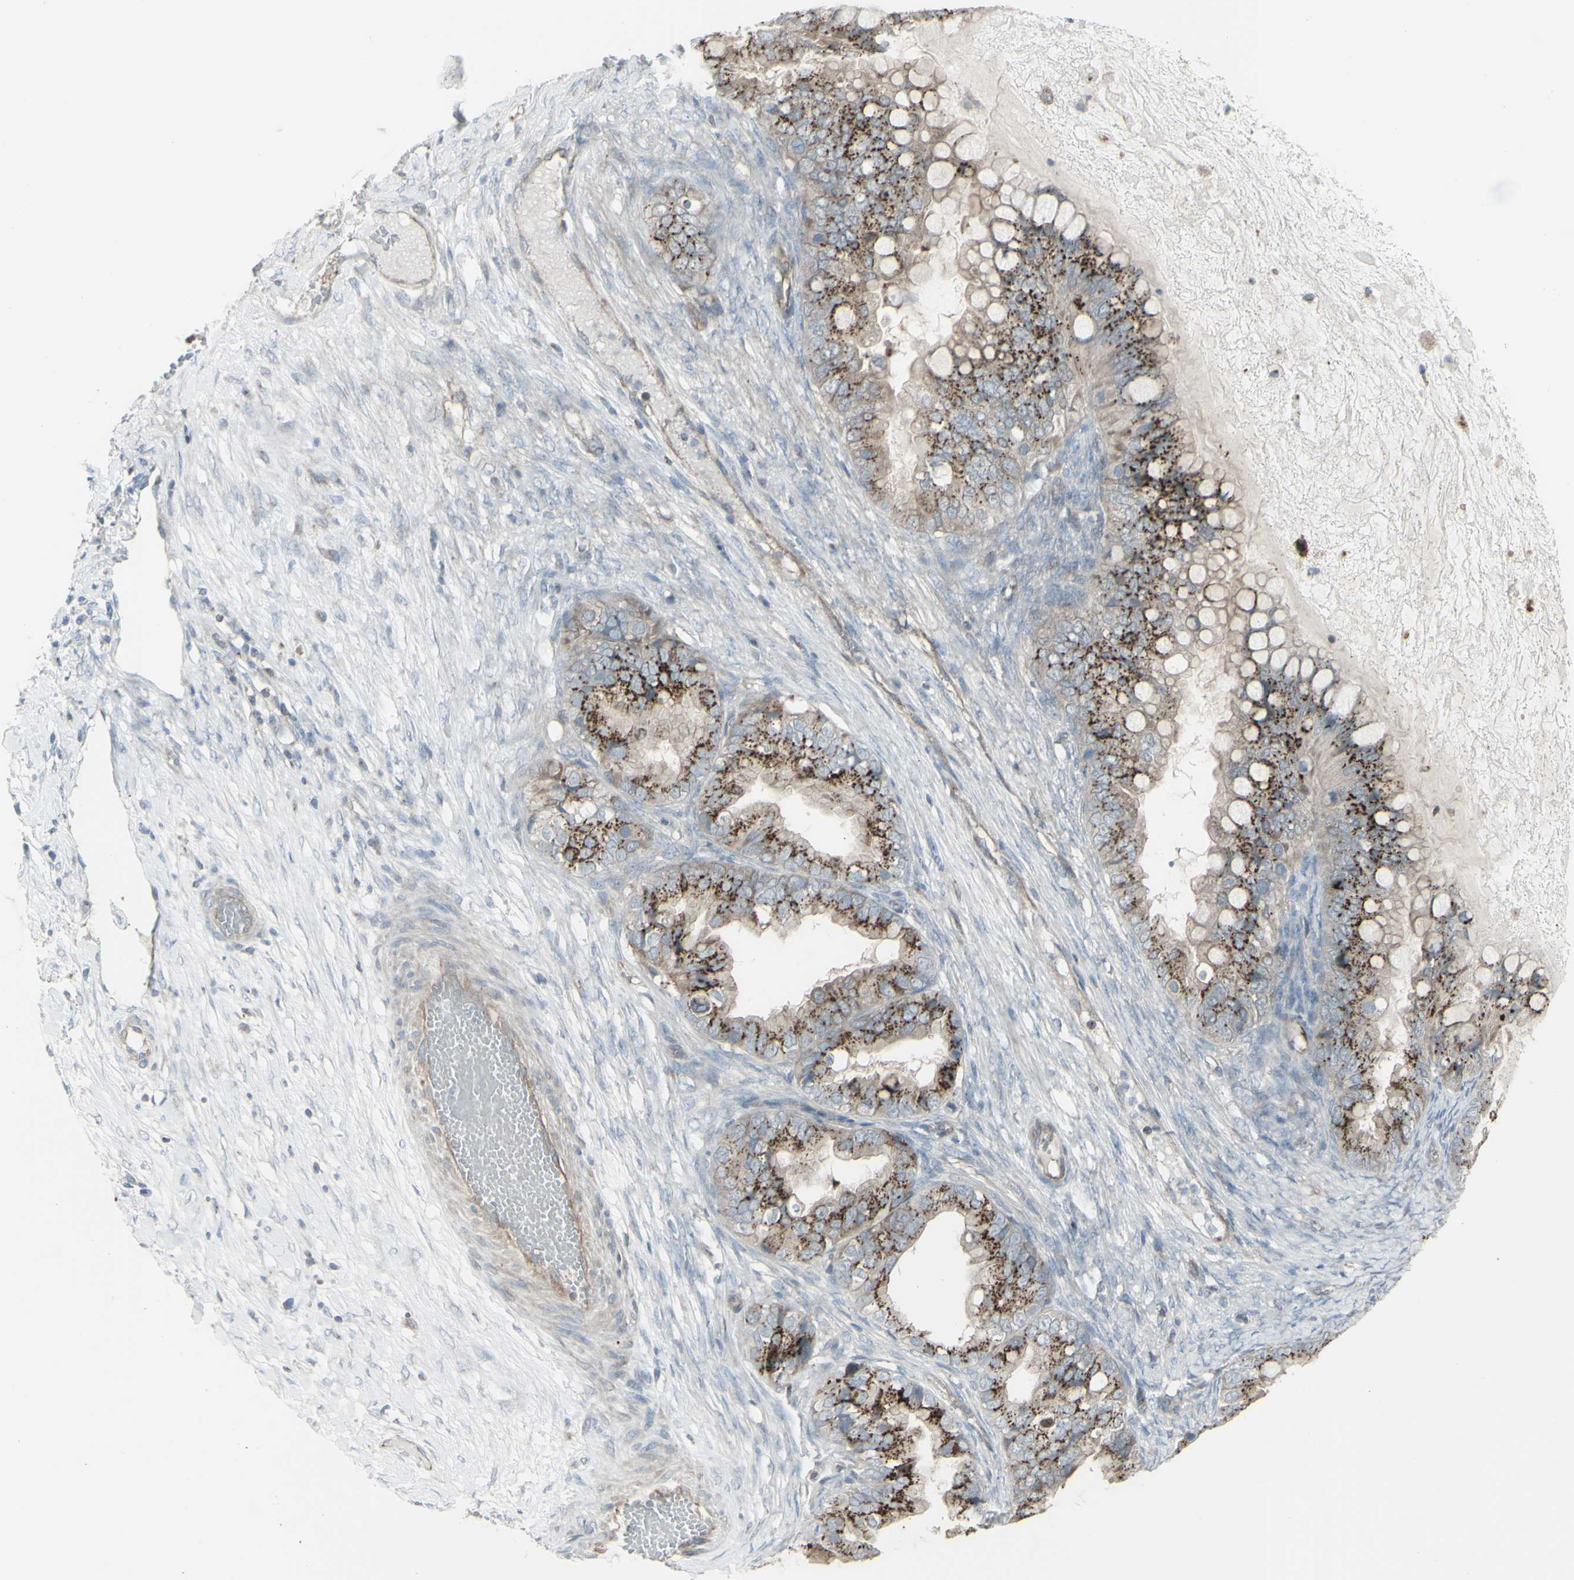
{"staining": {"intensity": "strong", "quantity": ">75%", "location": "cytoplasmic/membranous"}, "tissue": "ovarian cancer", "cell_type": "Tumor cells", "image_type": "cancer", "snomed": [{"axis": "morphology", "description": "Cystadenocarcinoma, mucinous, NOS"}, {"axis": "topography", "description": "Ovary"}], "caption": "Human mucinous cystadenocarcinoma (ovarian) stained with a brown dye demonstrates strong cytoplasmic/membranous positive expression in about >75% of tumor cells.", "gene": "GALNT6", "patient": {"sex": "female", "age": 80}}